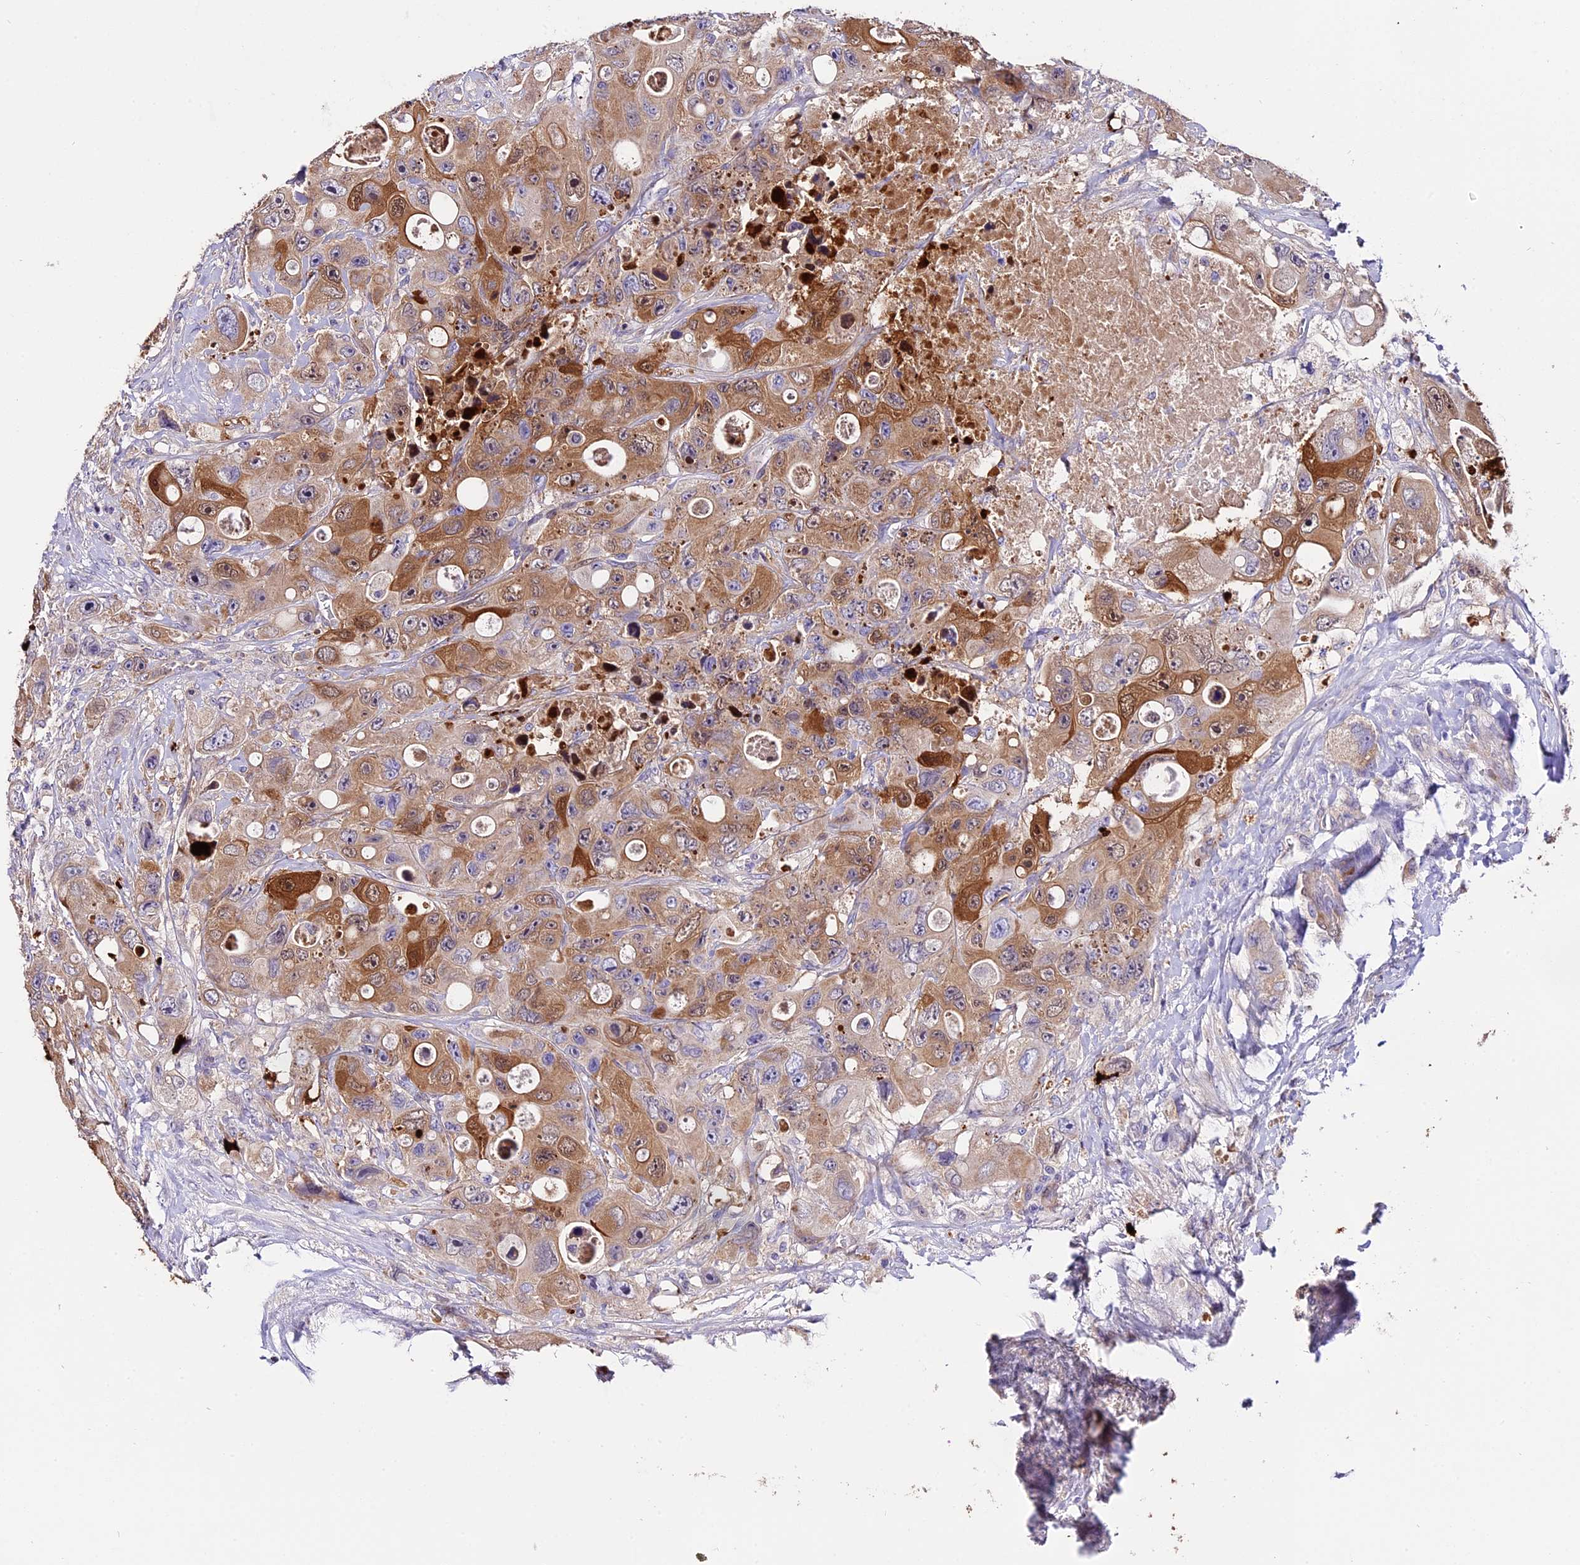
{"staining": {"intensity": "moderate", "quantity": "25%-75%", "location": "cytoplasmic/membranous,nuclear"}, "tissue": "colorectal cancer", "cell_type": "Tumor cells", "image_type": "cancer", "snomed": [{"axis": "morphology", "description": "Adenocarcinoma, NOS"}, {"axis": "topography", "description": "Colon"}], "caption": "Tumor cells exhibit medium levels of moderate cytoplasmic/membranous and nuclear expression in approximately 25%-75% of cells in colorectal cancer.", "gene": "MAP3K7CL", "patient": {"sex": "female", "age": 46}}